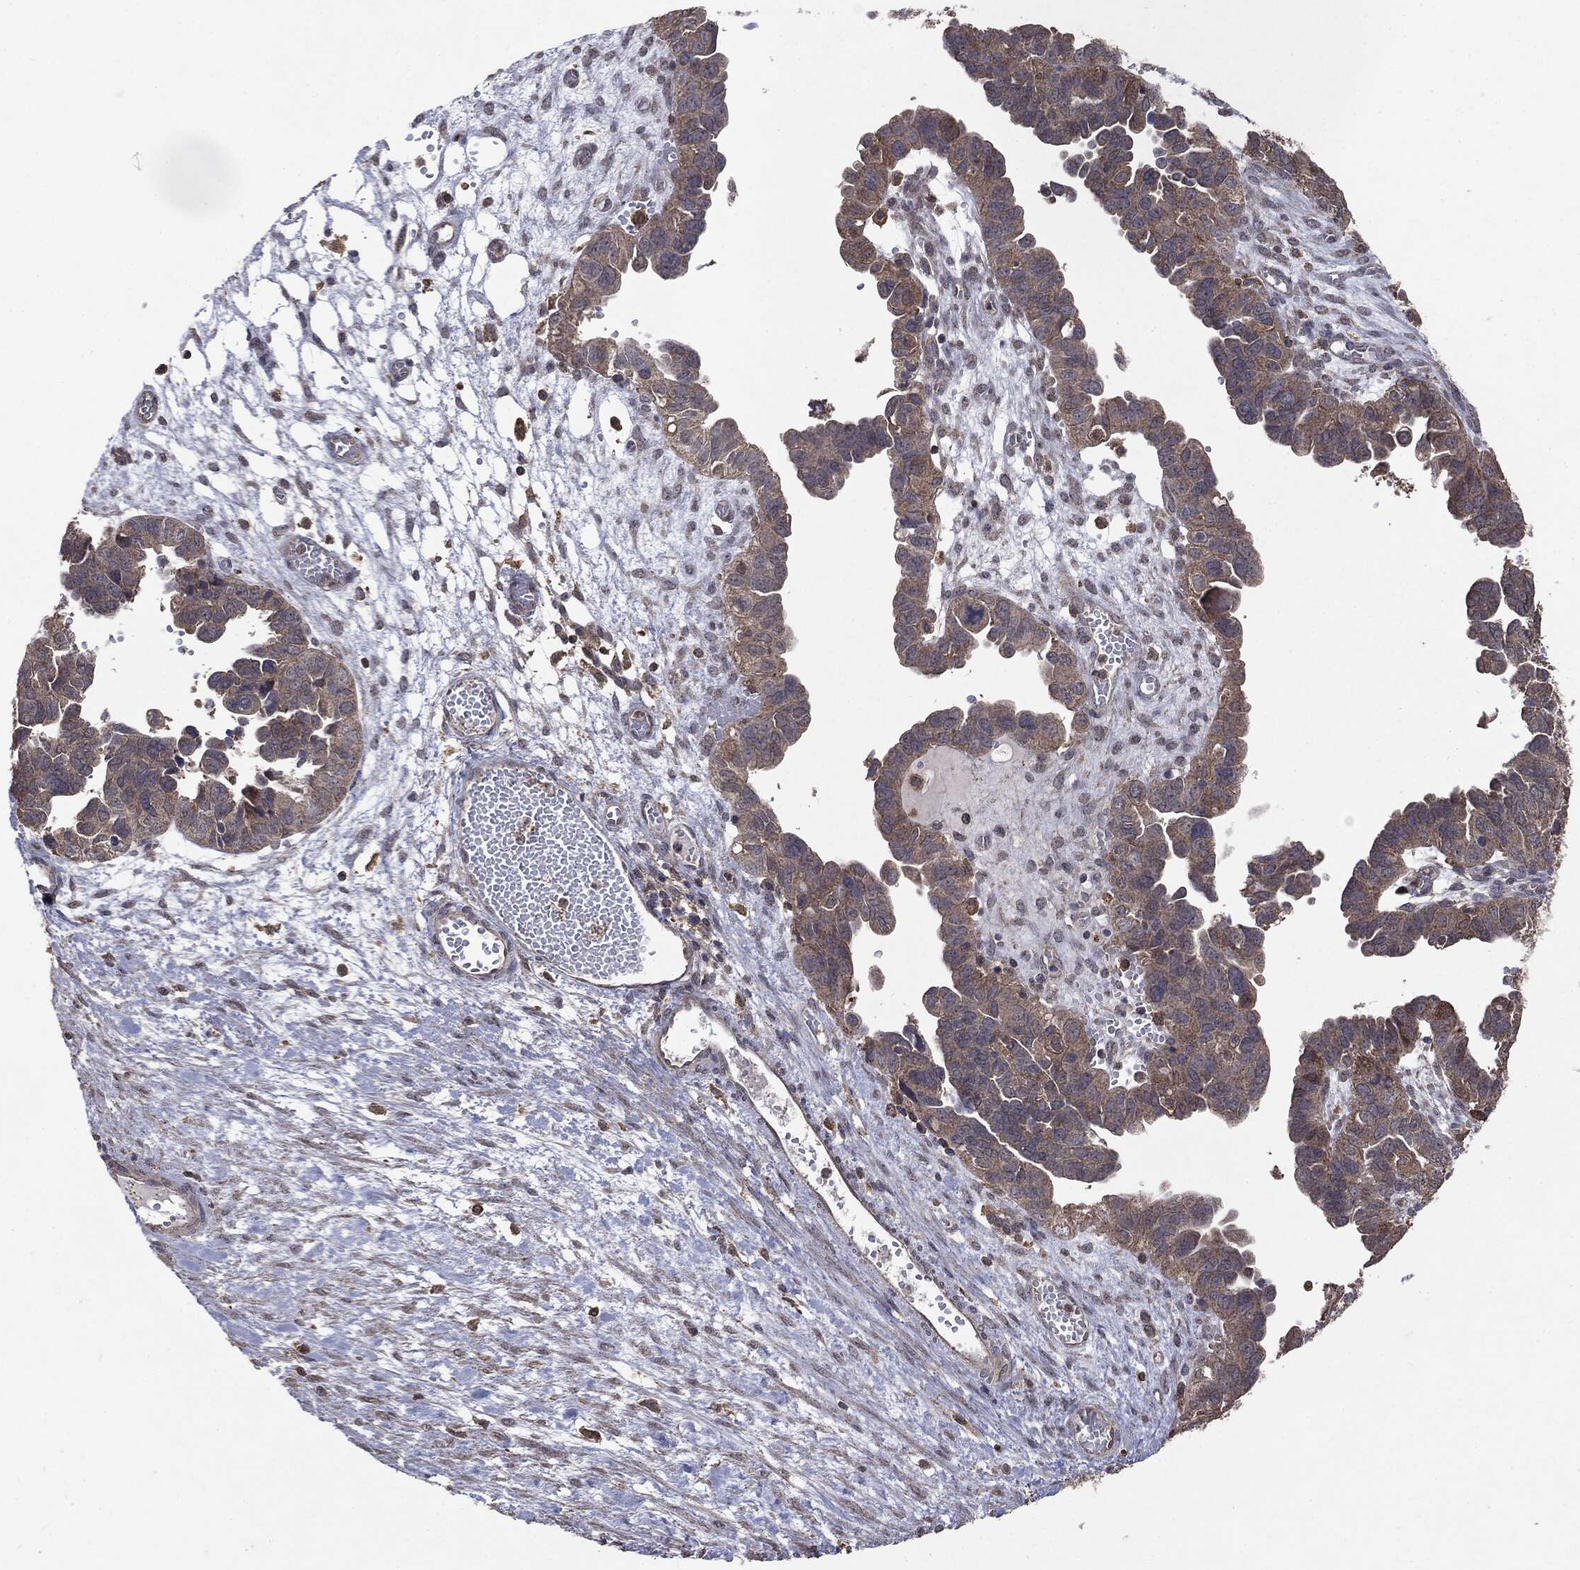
{"staining": {"intensity": "weak", "quantity": "25%-75%", "location": "cytoplasmic/membranous"}, "tissue": "ovarian cancer", "cell_type": "Tumor cells", "image_type": "cancer", "snomed": [{"axis": "morphology", "description": "Cystadenocarcinoma, serous, NOS"}, {"axis": "topography", "description": "Ovary"}], "caption": "A low amount of weak cytoplasmic/membranous positivity is seen in about 25%-75% of tumor cells in ovarian serous cystadenocarcinoma tissue.", "gene": "PTEN", "patient": {"sex": "female", "age": 64}}